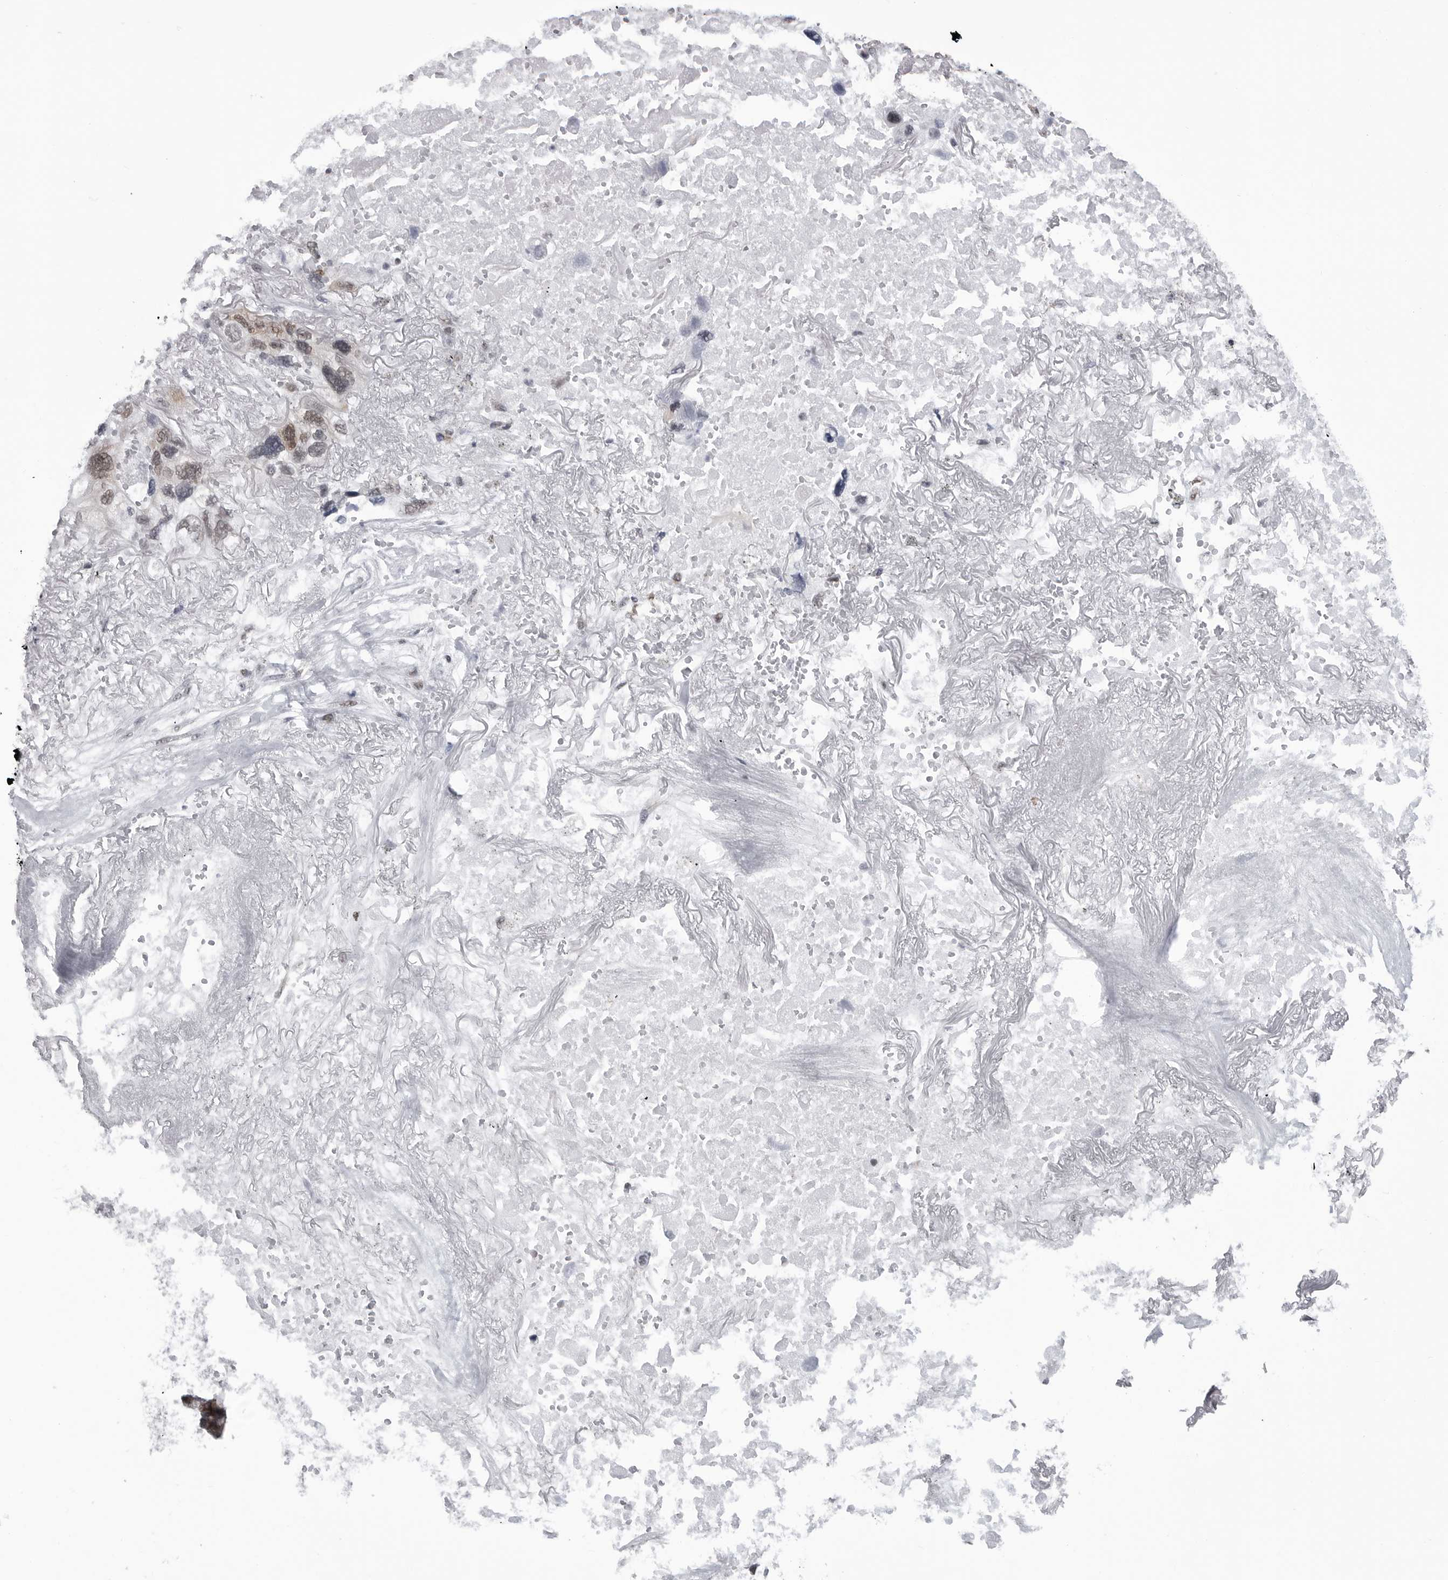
{"staining": {"intensity": "moderate", "quantity": ">75%", "location": "nuclear"}, "tissue": "lung cancer", "cell_type": "Tumor cells", "image_type": "cancer", "snomed": [{"axis": "morphology", "description": "Squamous cell carcinoma, NOS"}, {"axis": "topography", "description": "Lung"}], "caption": "High-power microscopy captured an immunohistochemistry image of lung cancer (squamous cell carcinoma), revealing moderate nuclear positivity in approximately >75% of tumor cells.", "gene": "RNF26", "patient": {"sex": "female", "age": 73}}